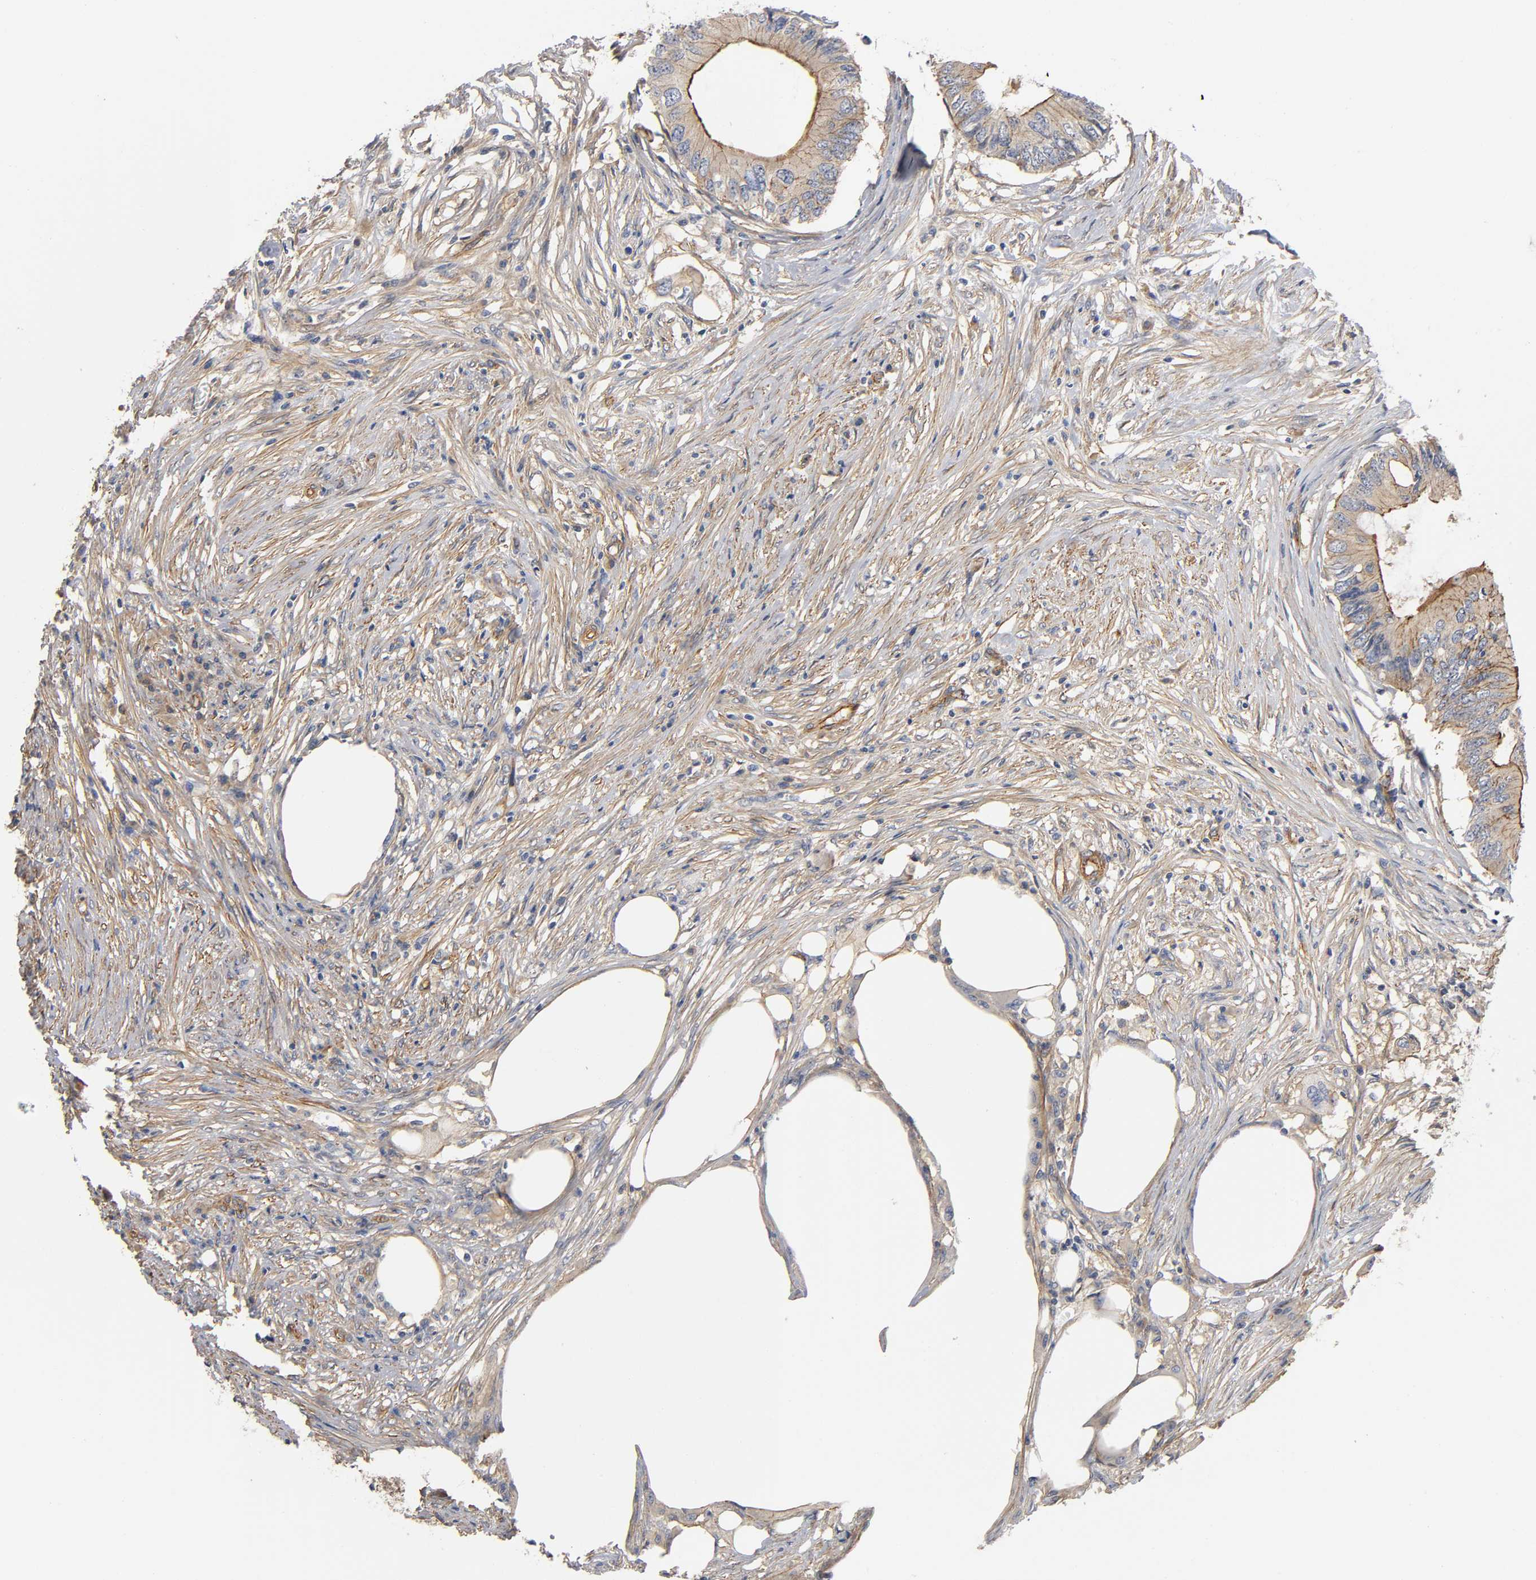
{"staining": {"intensity": "weak", "quantity": ">75%", "location": "cytoplasmic/membranous"}, "tissue": "colorectal cancer", "cell_type": "Tumor cells", "image_type": "cancer", "snomed": [{"axis": "morphology", "description": "Adenocarcinoma, NOS"}, {"axis": "topography", "description": "Colon"}], "caption": "The photomicrograph exhibits a brown stain indicating the presence of a protein in the cytoplasmic/membranous of tumor cells in adenocarcinoma (colorectal).", "gene": "MARS1", "patient": {"sex": "male", "age": 71}}